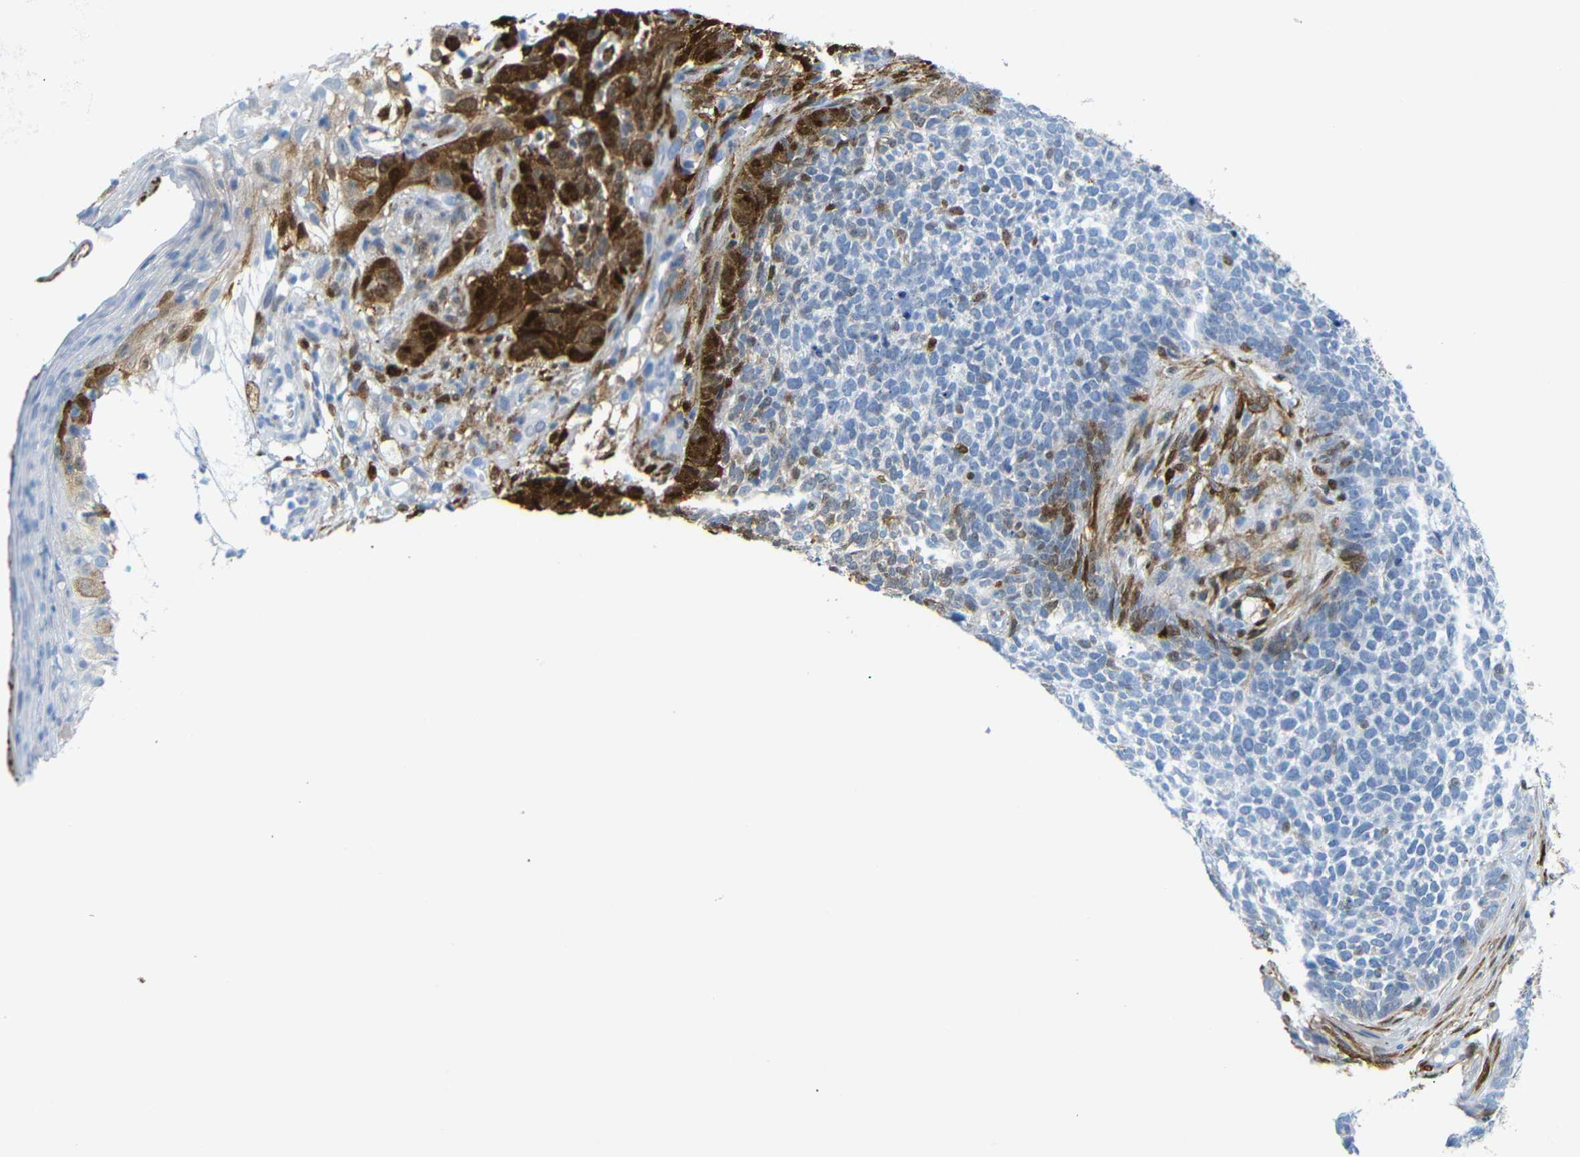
{"staining": {"intensity": "negative", "quantity": "none", "location": "none"}, "tissue": "skin cancer", "cell_type": "Tumor cells", "image_type": "cancer", "snomed": [{"axis": "morphology", "description": "Basal cell carcinoma"}, {"axis": "topography", "description": "Skin"}], "caption": "Micrograph shows no protein positivity in tumor cells of skin basal cell carcinoma tissue.", "gene": "MT1A", "patient": {"sex": "female", "age": 84}}